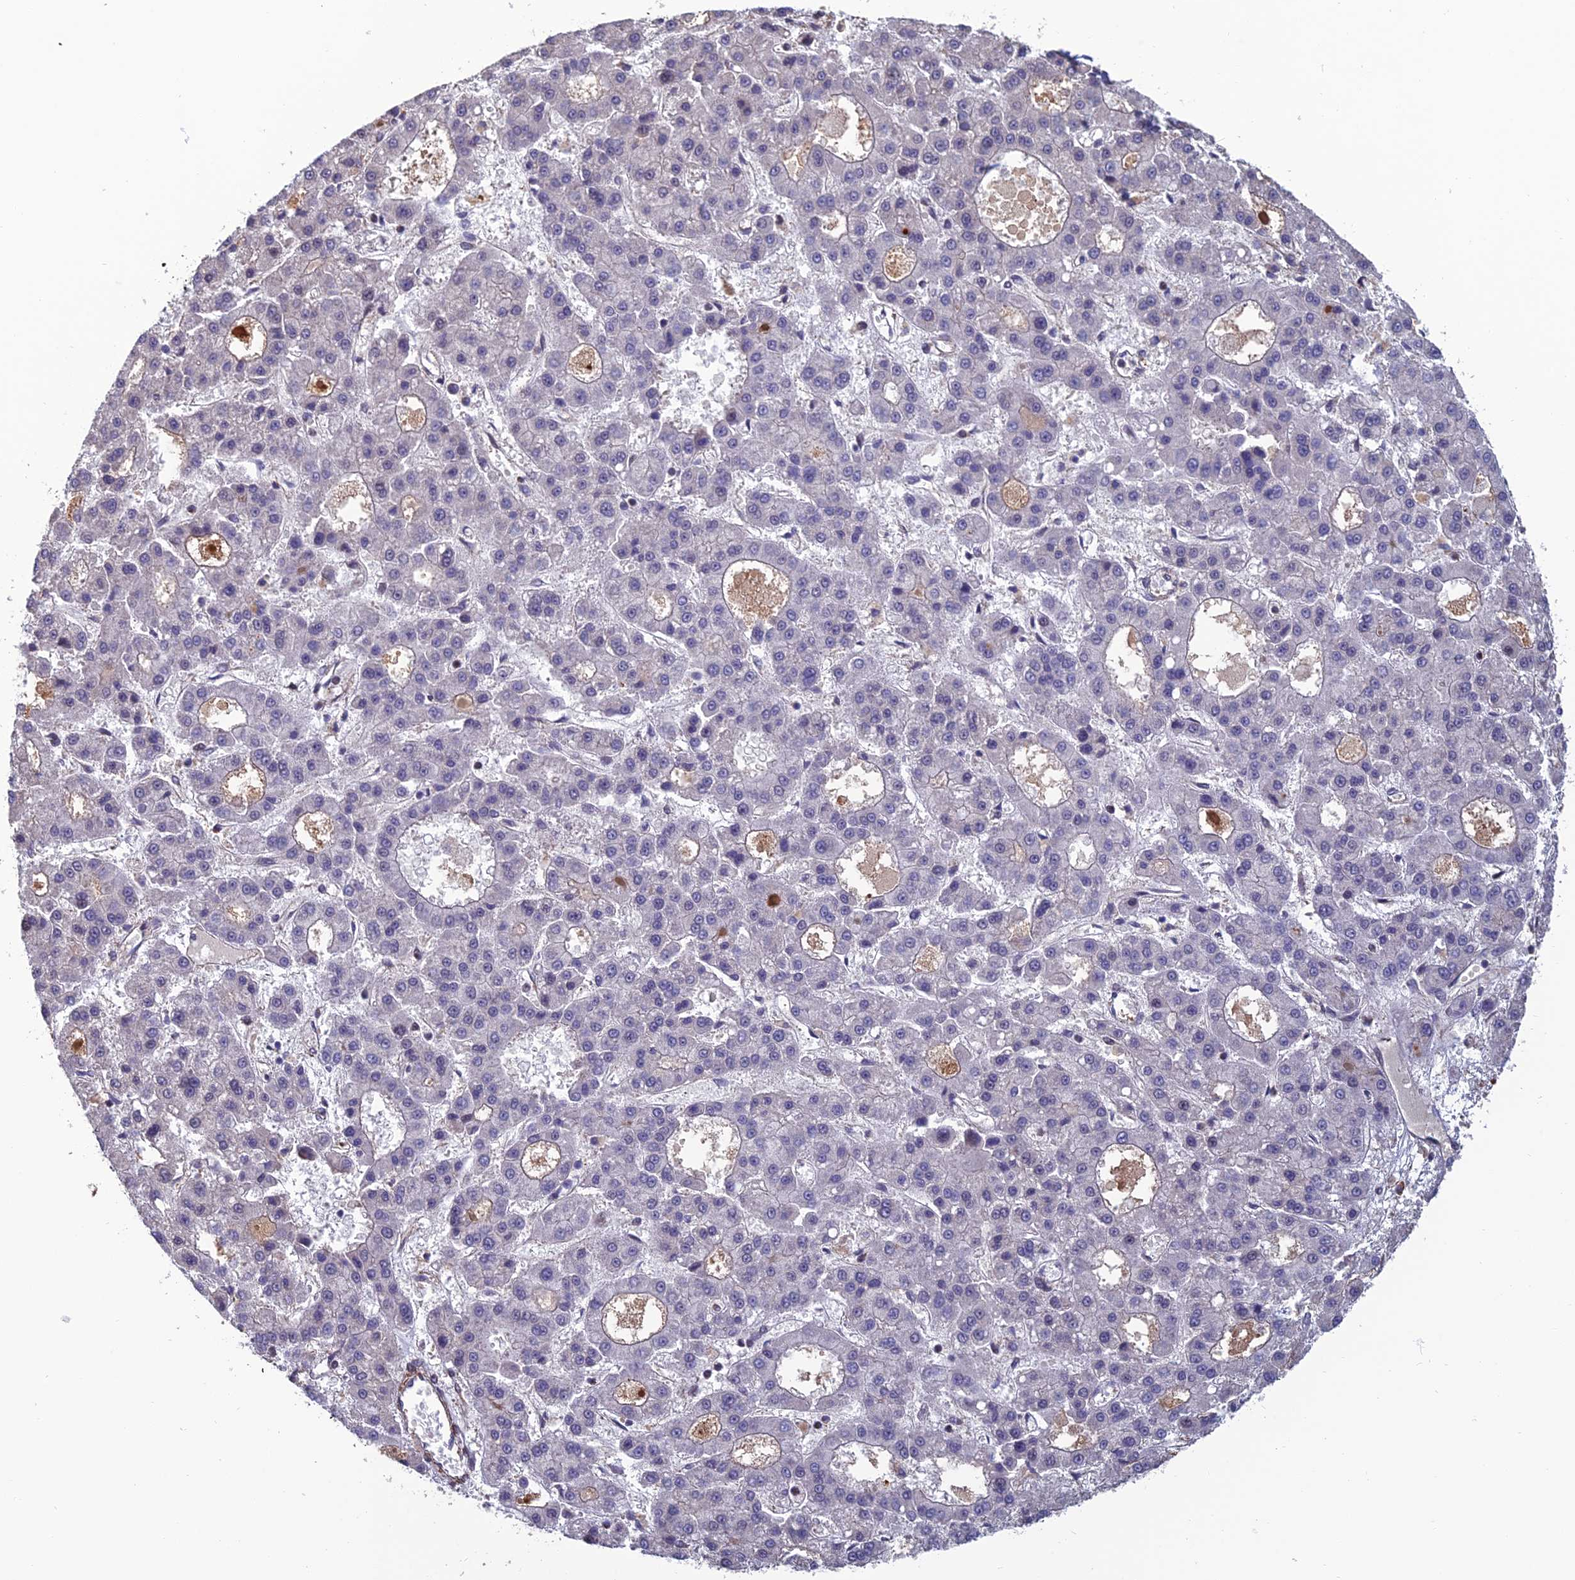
{"staining": {"intensity": "negative", "quantity": "none", "location": "none"}, "tissue": "liver cancer", "cell_type": "Tumor cells", "image_type": "cancer", "snomed": [{"axis": "morphology", "description": "Carcinoma, Hepatocellular, NOS"}, {"axis": "topography", "description": "Liver"}], "caption": "Histopathology image shows no significant protein staining in tumor cells of hepatocellular carcinoma (liver).", "gene": "CCDC183", "patient": {"sex": "male", "age": 70}}